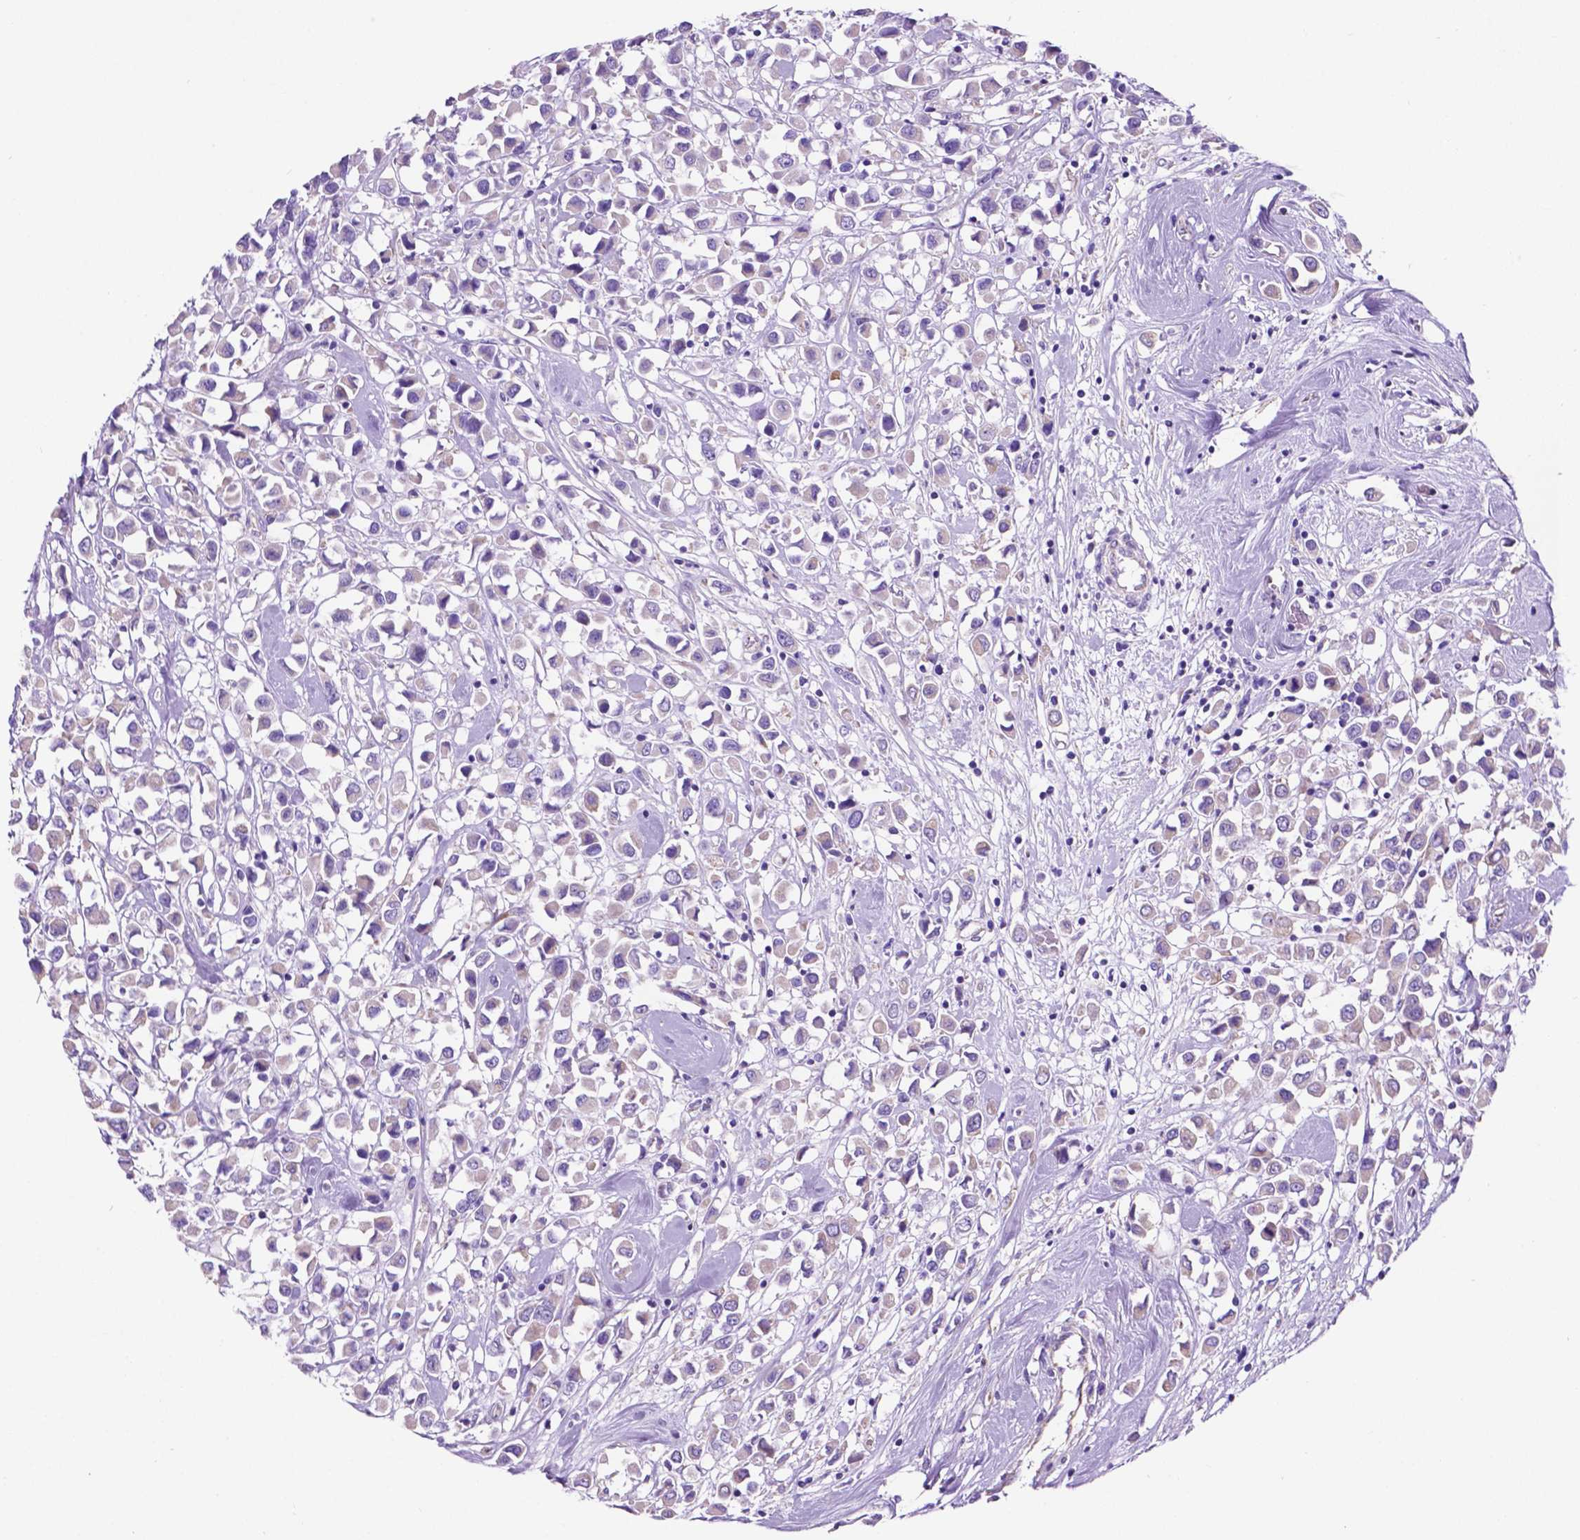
{"staining": {"intensity": "negative", "quantity": "none", "location": "none"}, "tissue": "breast cancer", "cell_type": "Tumor cells", "image_type": "cancer", "snomed": [{"axis": "morphology", "description": "Duct carcinoma"}, {"axis": "topography", "description": "Breast"}], "caption": "High power microscopy image of an immunohistochemistry image of breast infiltrating ductal carcinoma, revealing no significant staining in tumor cells. (DAB (3,3'-diaminobenzidine) immunohistochemistry (IHC) with hematoxylin counter stain).", "gene": "TMEM121B", "patient": {"sex": "female", "age": 61}}